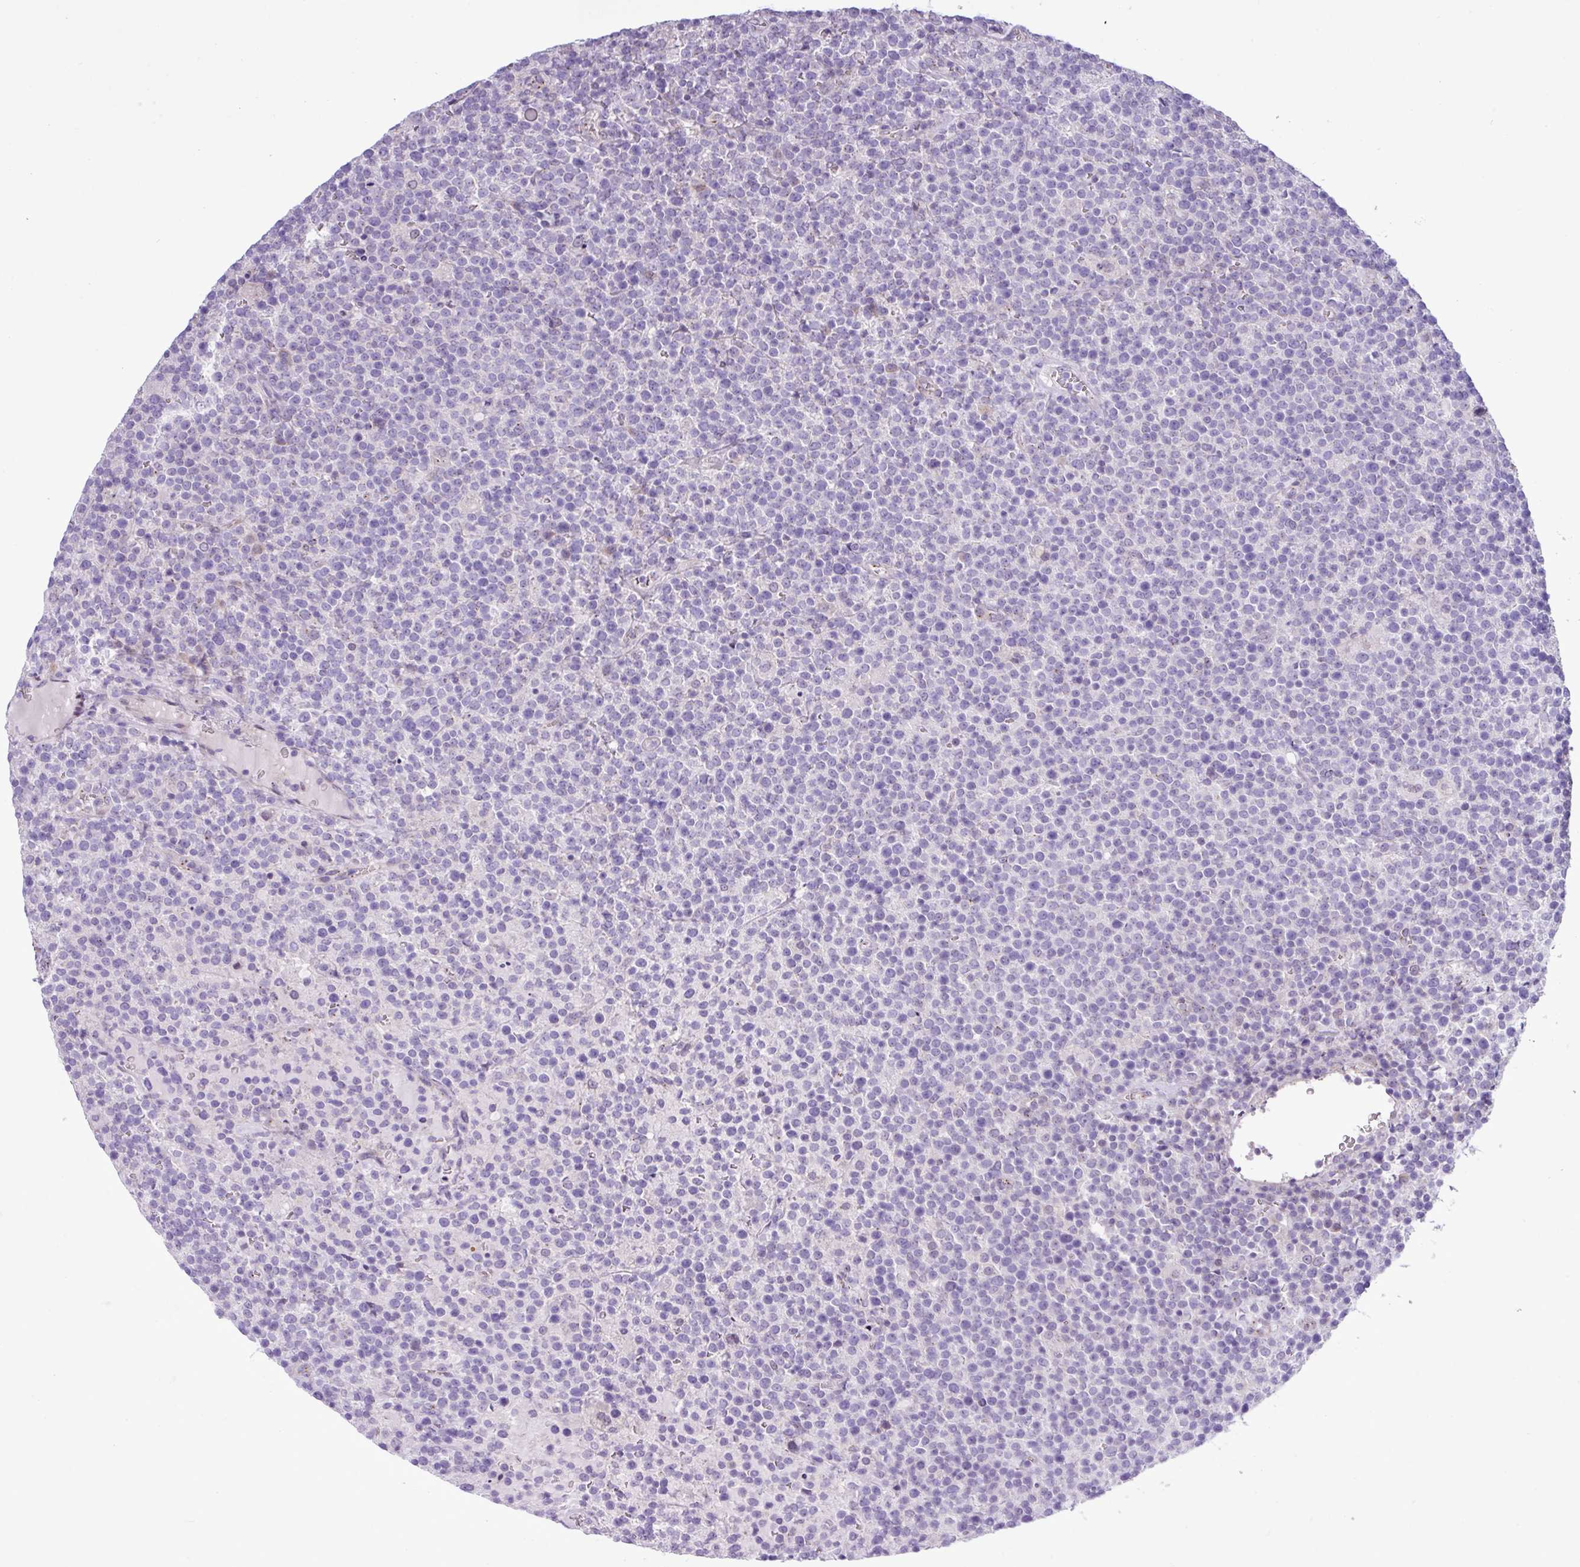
{"staining": {"intensity": "negative", "quantity": "none", "location": "none"}, "tissue": "lymphoma", "cell_type": "Tumor cells", "image_type": "cancer", "snomed": [{"axis": "morphology", "description": "Malignant lymphoma, non-Hodgkin's type, High grade"}, {"axis": "topography", "description": "Lymph node"}], "caption": "Lymphoma was stained to show a protein in brown. There is no significant staining in tumor cells.", "gene": "SPINK8", "patient": {"sex": "male", "age": 61}}